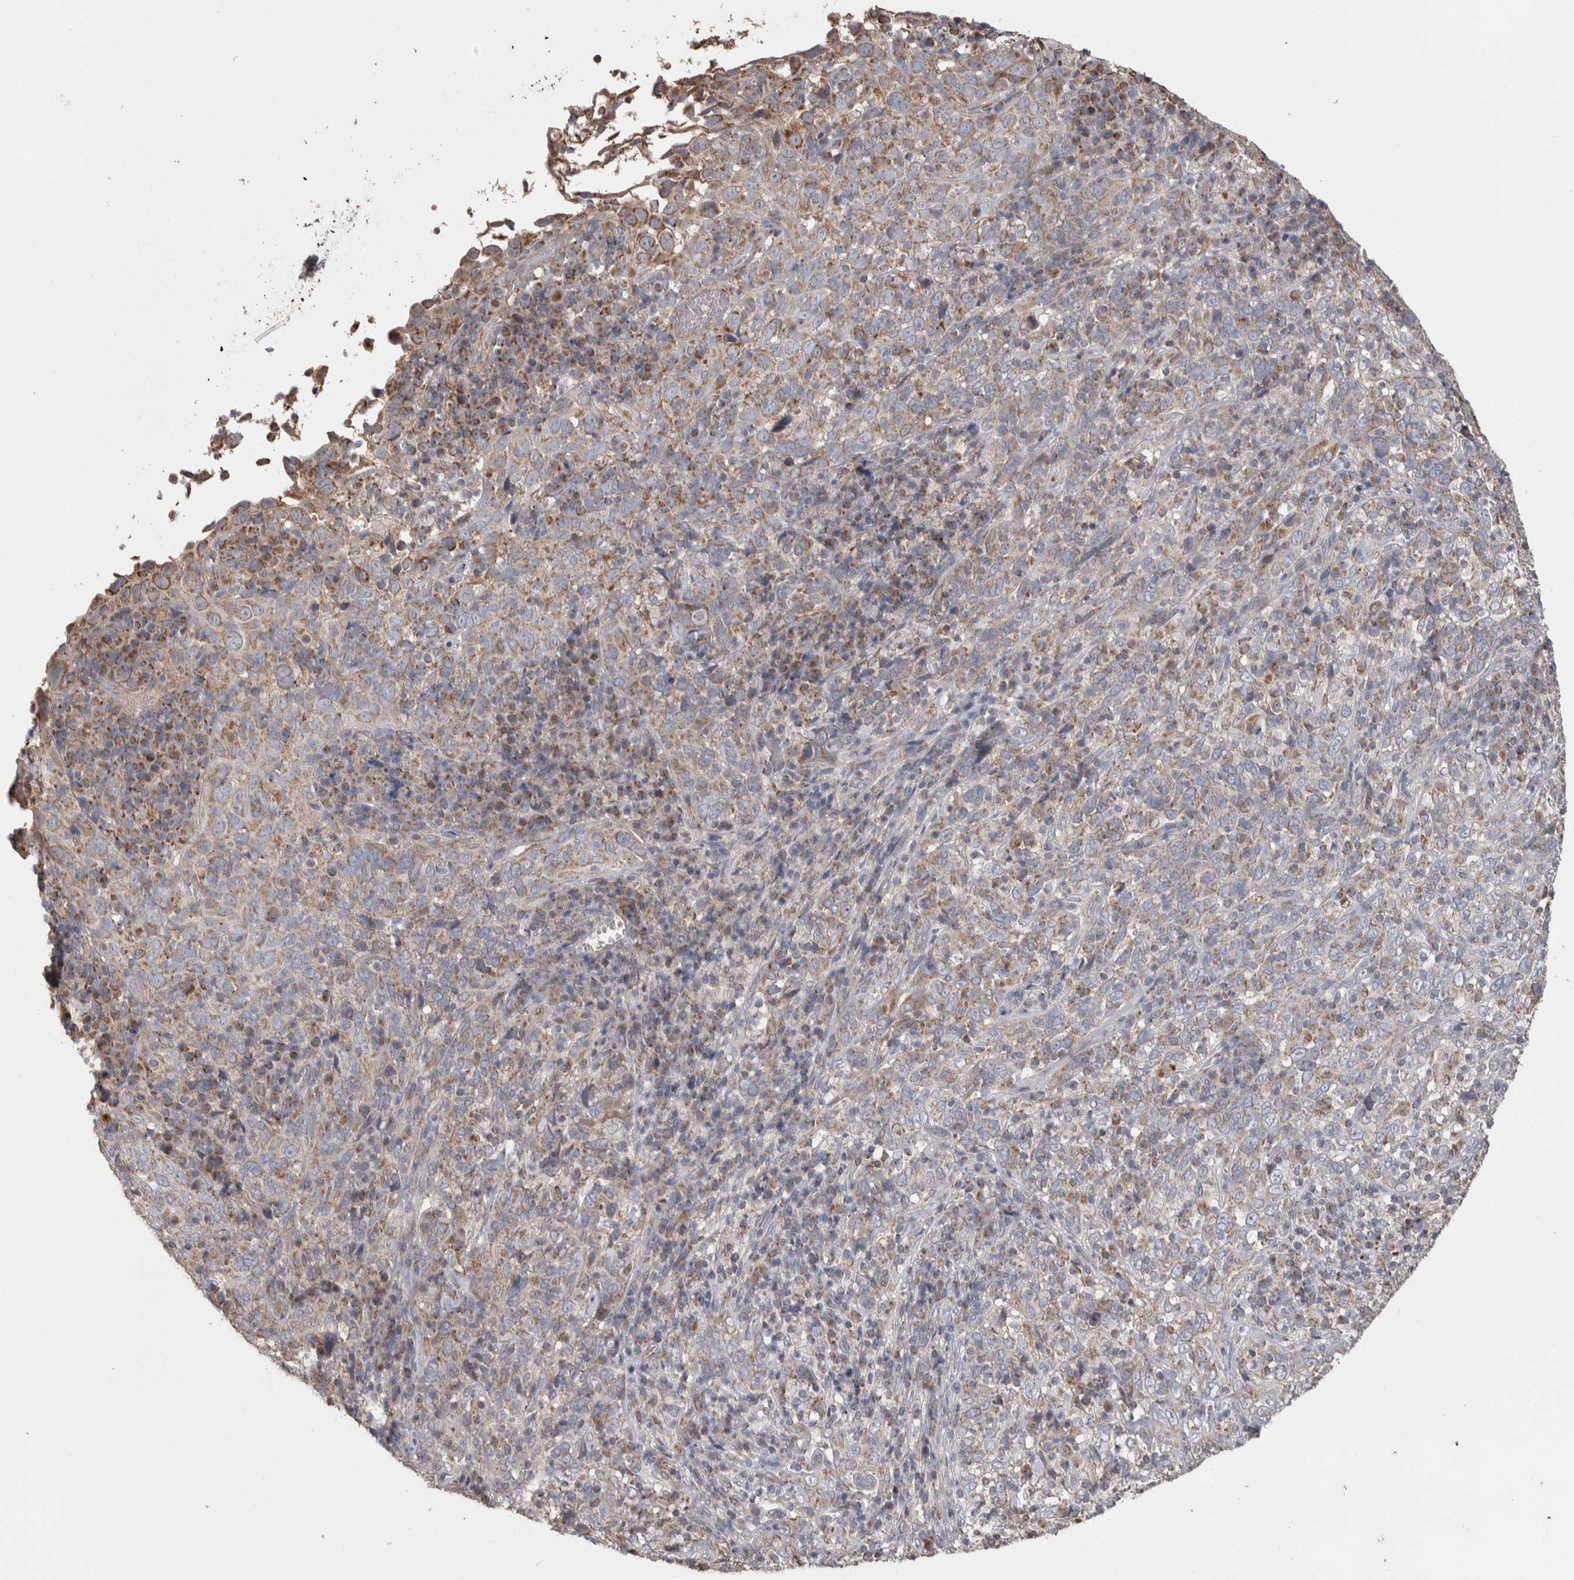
{"staining": {"intensity": "weak", "quantity": "25%-75%", "location": "cytoplasmic/membranous"}, "tissue": "cervical cancer", "cell_type": "Tumor cells", "image_type": "cancer", "snomed": [{"axis": "morphology", "description": "Squamous cell carcinoma, NOS"}, {"axis": "topography", "description": "Cervix"}], "caption": "The micrograph exhibits immunohistochemical staining of cervical cancer. There is weak cytoplasmic/membranous positivity is seen in approximately 25%-75% of tumor cells.", "gene": "SCO1", "patient": {"sex": "female", "age": 46}}